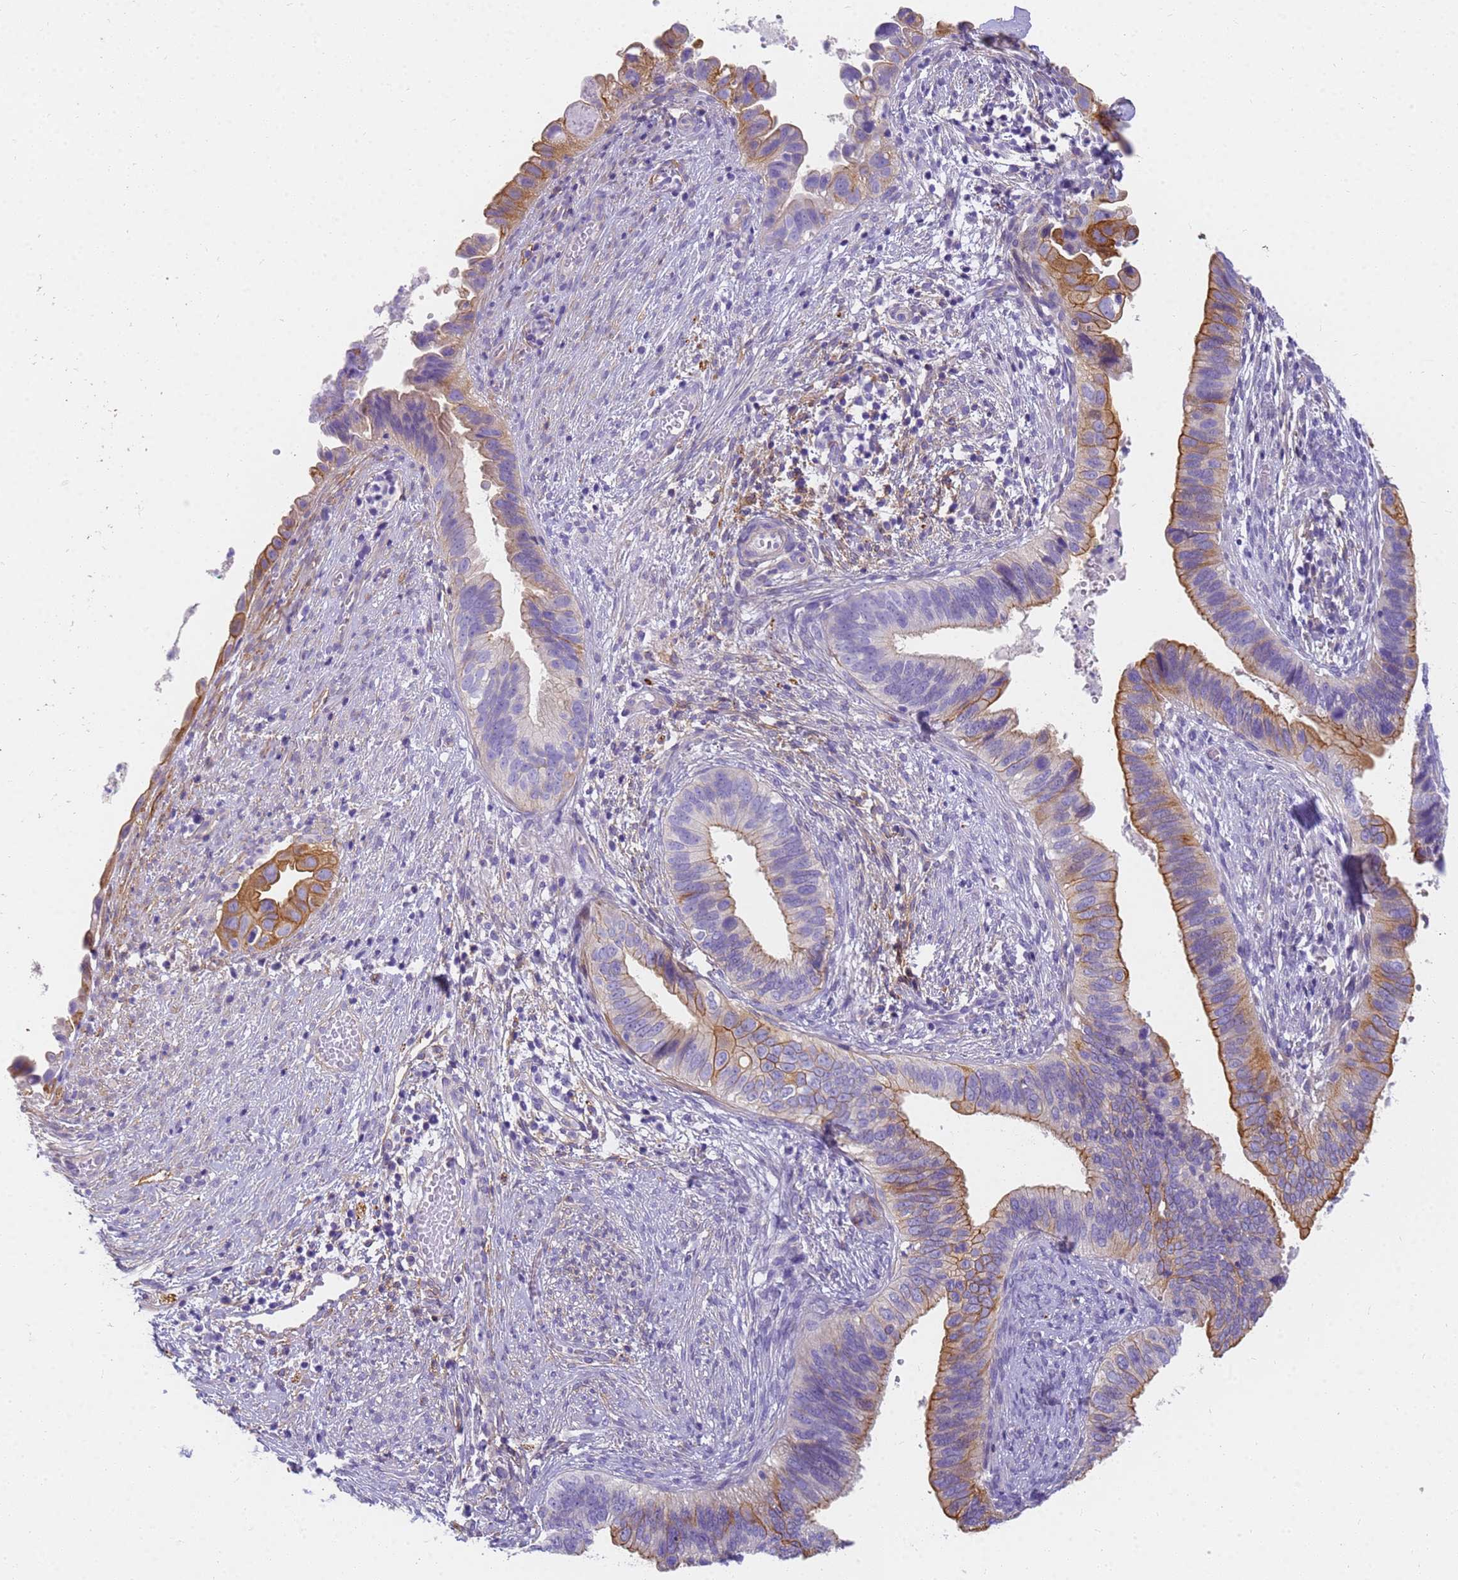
{"staining": {"intensity": "moderate", "quantity": "25%-75%", "location": "cytoplasmic/membranous"}, "tissue": "cervical cancer", "cell_type": "Tumor cells", "image_type": "cancer", "snomed": [{"axis": "morphology", "description": "Adenocarcinoma, NOS"}, {"axis": "topography", "description": "Cervix"}], "caption": "Tumor cells demonstrate moderate cytoplasmic/membranous expression in approximately 25%-75% of cells in cervical cancer.", "gene": "MVB12A", "patient": {"sex": "female", "age": 42}}